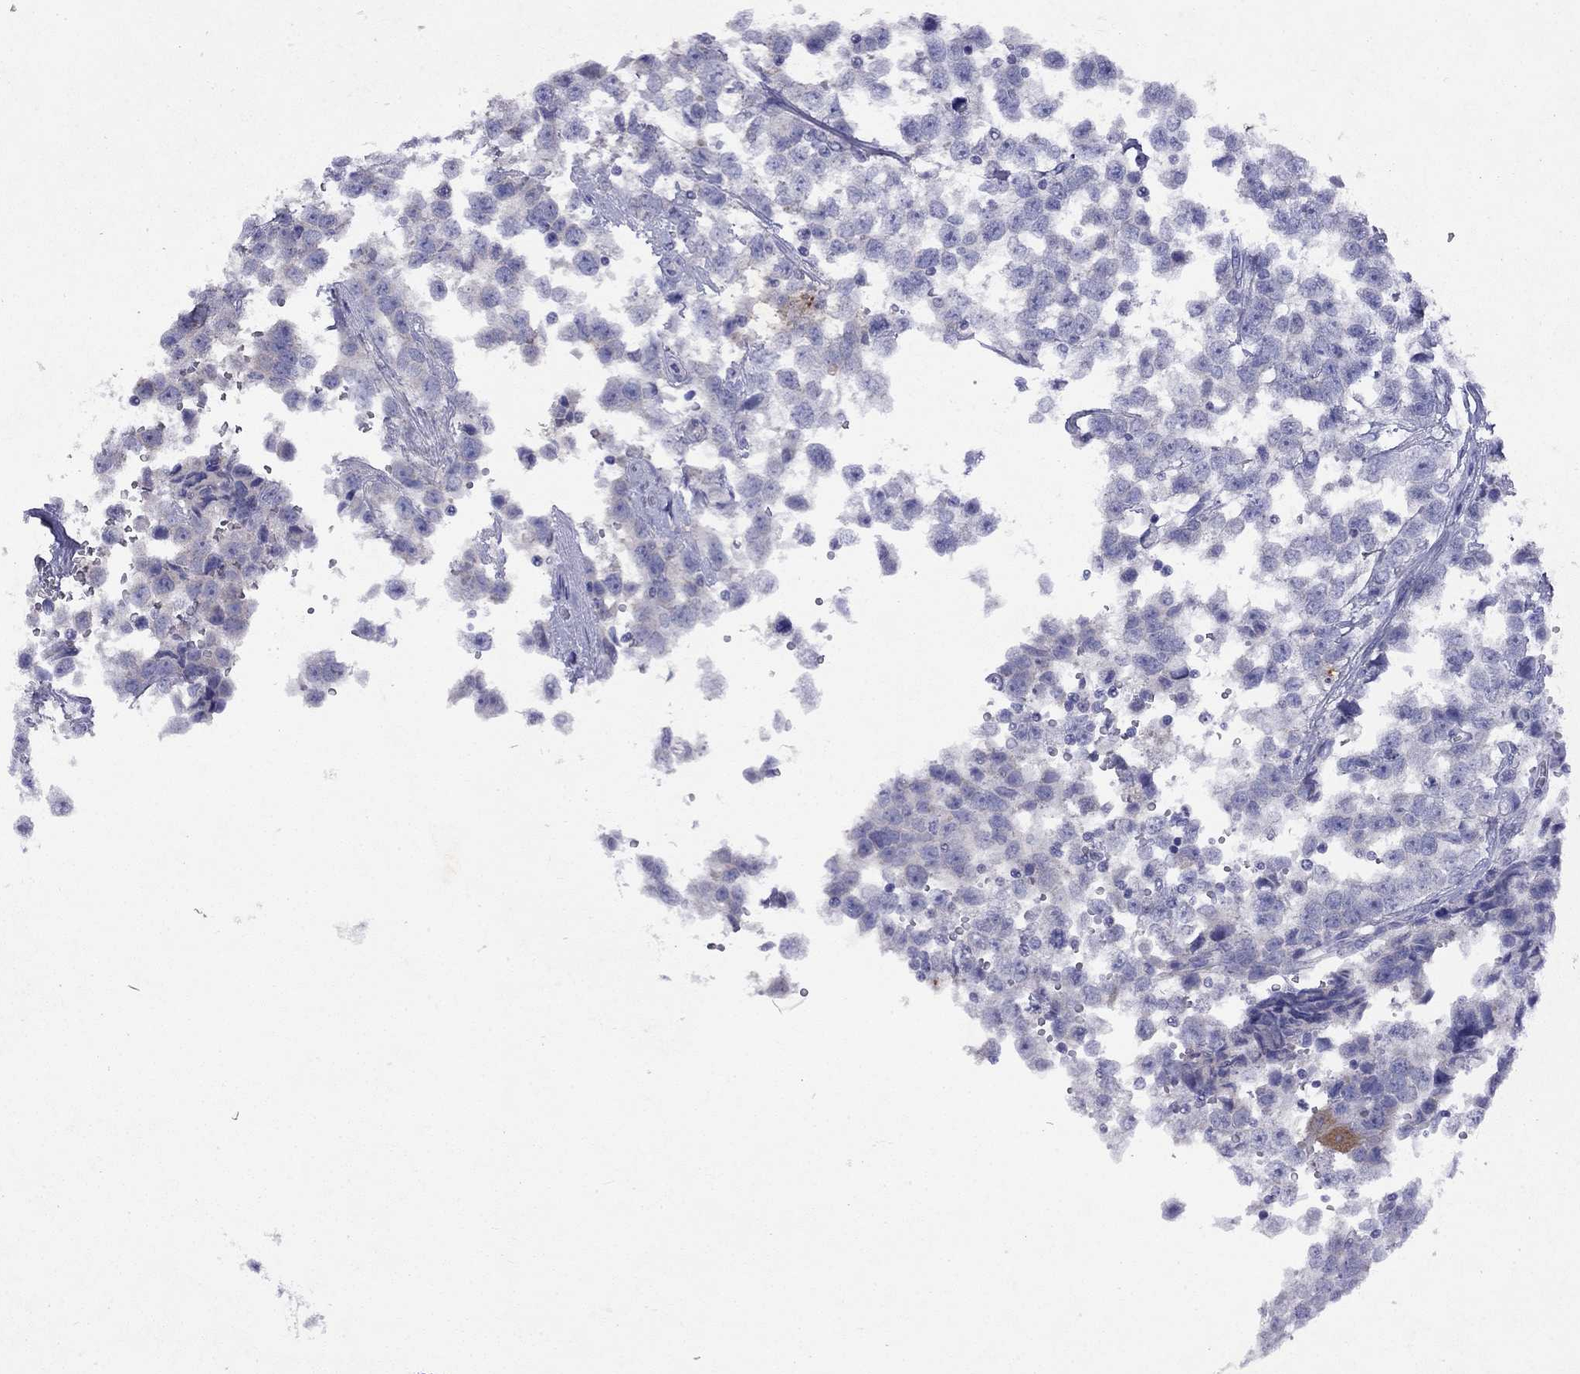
{"staining": {"intensity": "negative", "quantity": "none", "location": "none"}, "tissue": "testis cancer", "cell_type": "Tumor cells", "image_type": "cancer", "snomed": [{"axis": "morphology", "description": "Seminoma, NOS"}, {"axis": "topography", "description": "Testis"}], "caption": "Testis seminoma was stained to show a protein in brown. There is no significant positivity in tumor cells. (DAB (3,3'-diaminobenzidine) immunohistochemistry (IHC) visualized using brightfield microscopy, high magnification).", "gene": "GNAT3", "patient": {"sex": "male", "age": 34}}